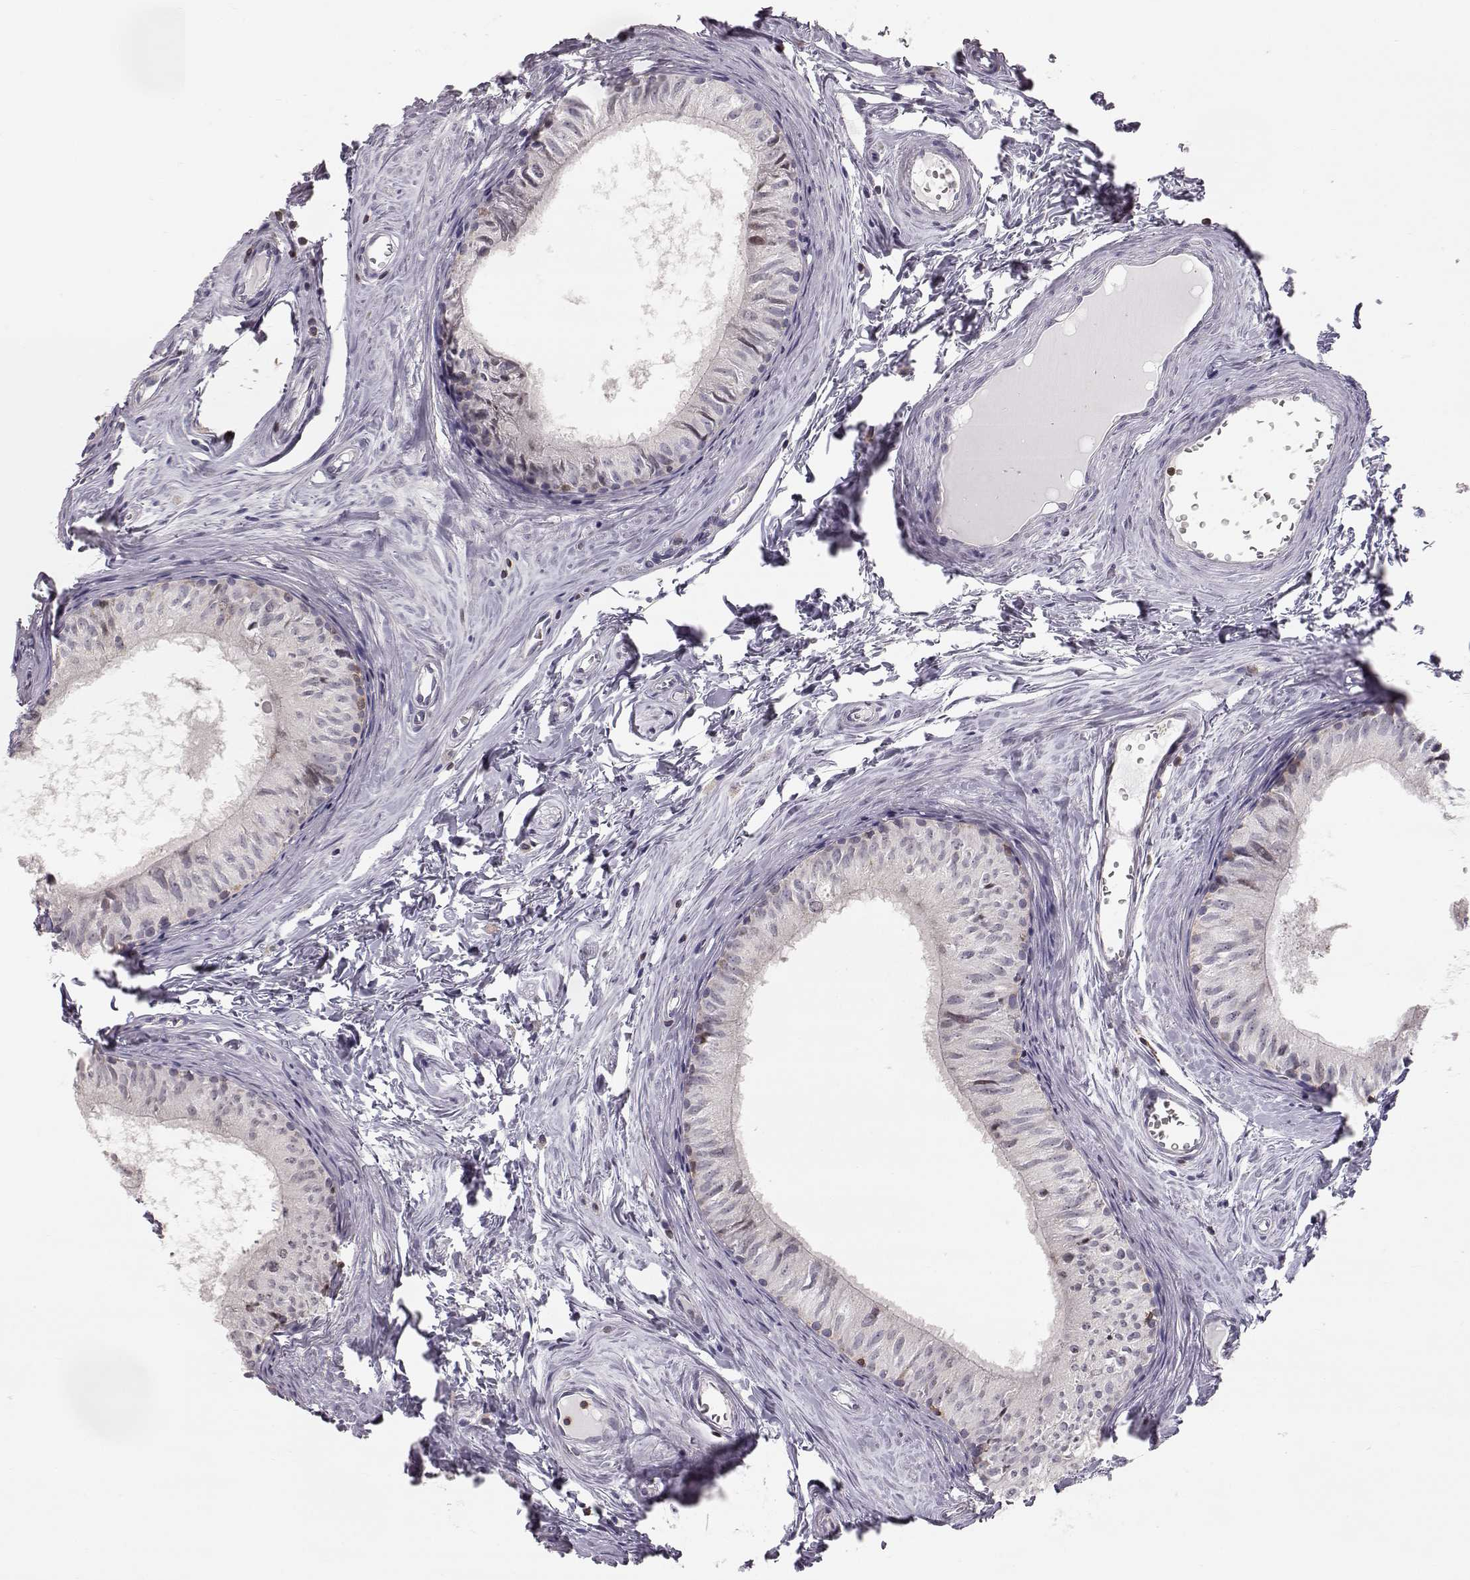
{"staining": {"intensity": "moderate", "quantity": "<25%", "location": "cytoplasmic/membranous"}, "tissue": "epididymis", "cell_type": "Glandular cells", "image_type": "normal", "snomed": [{"axis": "morphology", "description": "Normal tissue, NOS"}, {"axis": "topography", "description": "Epididymis"}], "caption": "Glandular cells reveal low levels of moderate cytoplasmic/membranous positivity in about <25% of cells in unremarkable human epididymis.", "gene": "GRAP2", "patient": {"sex": "male", "age": 52}}